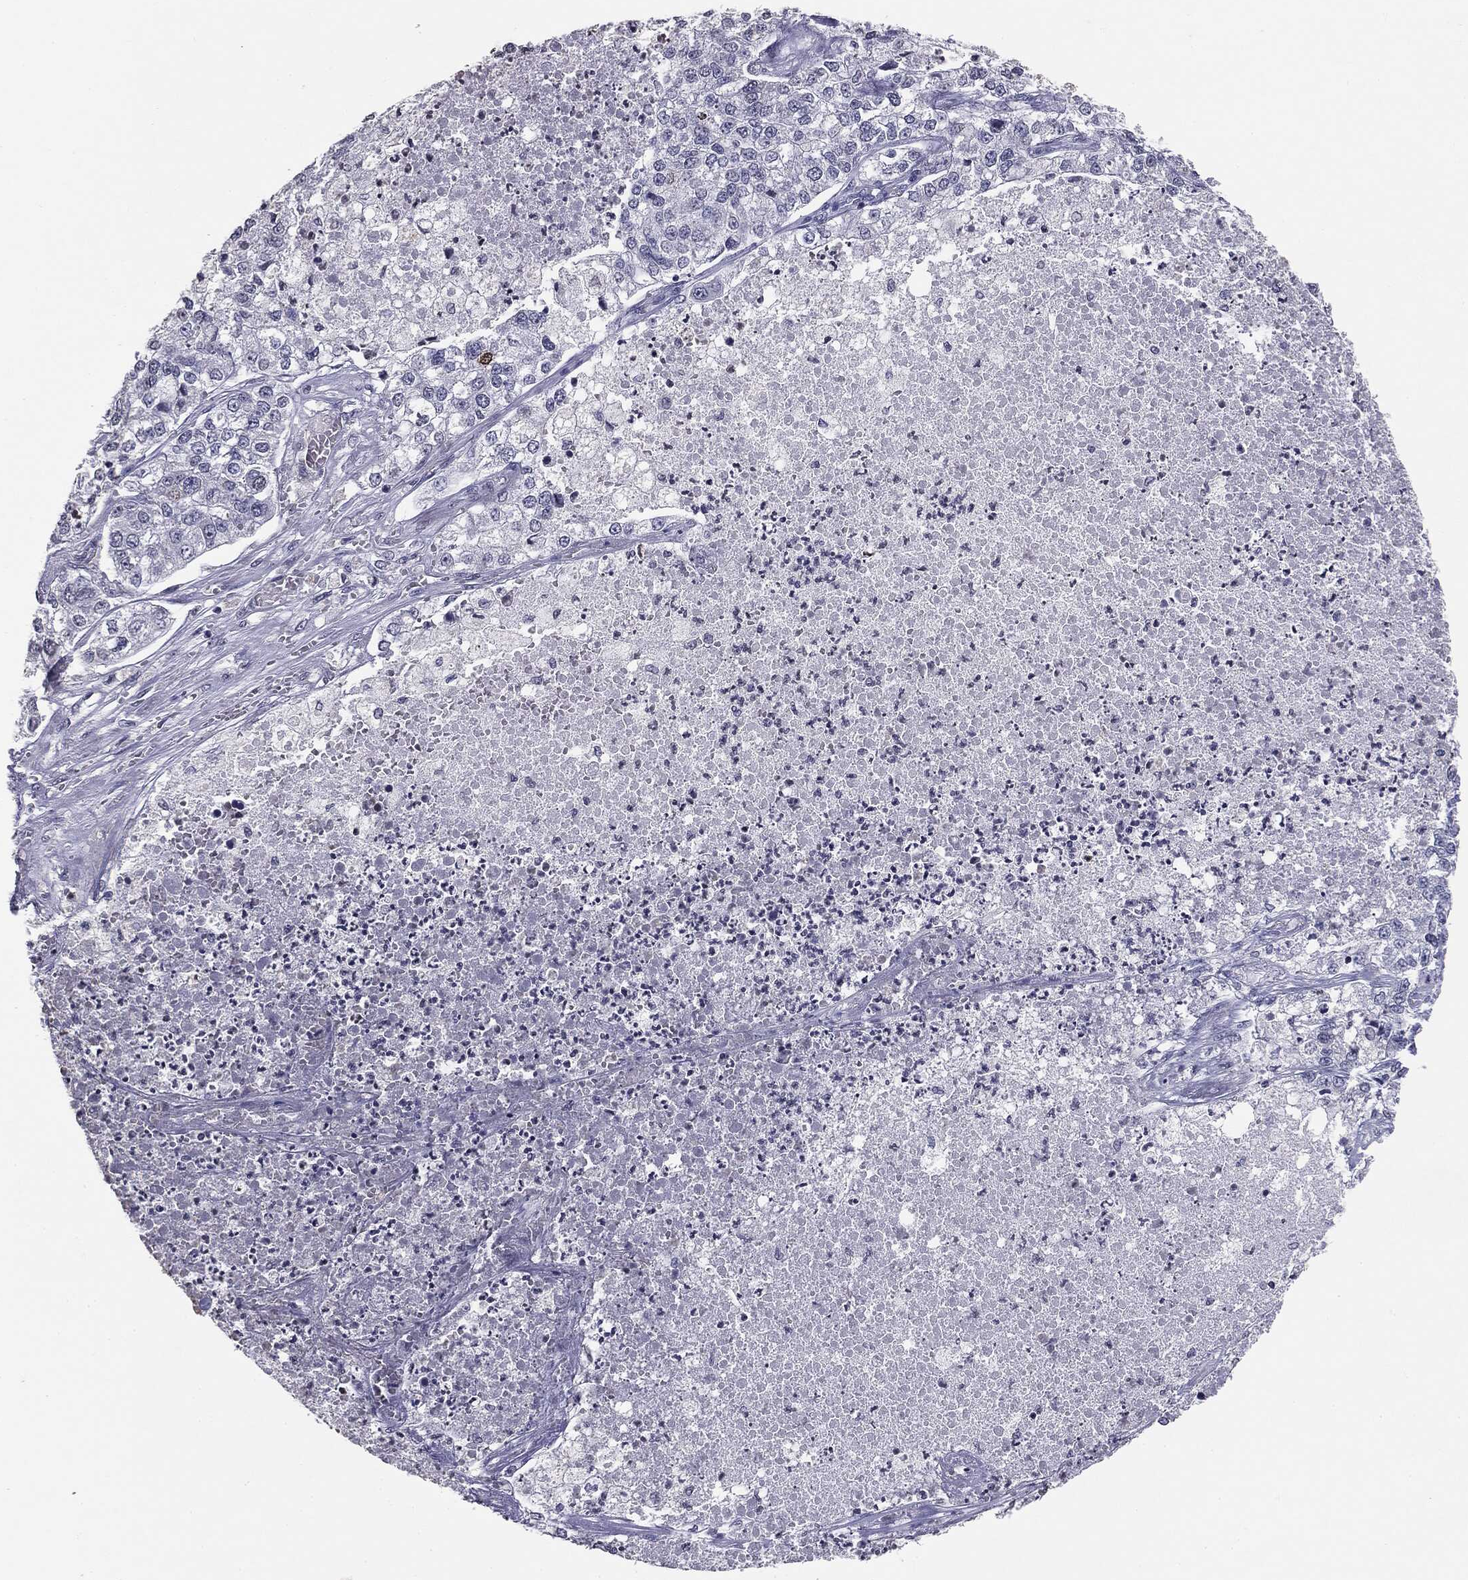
{"staining": {"intensity": "negative", "quantity": "none", "location": "none"}, "tissue": "lung cancer", "cell_type": "Tumor cells", "image_type": "cancer", "snomed": [{"axis": "morphology", "description": "Adenocarcinoma, NOS"}, {"axis": "topography", "description": "Lung"}], "caption": "Histopathology image shows no significant protein expression in tumor cells of adenocarcinoma (lung).", "gene": "SERPINB4", "patient": {"sex": "male", "age": 49}}